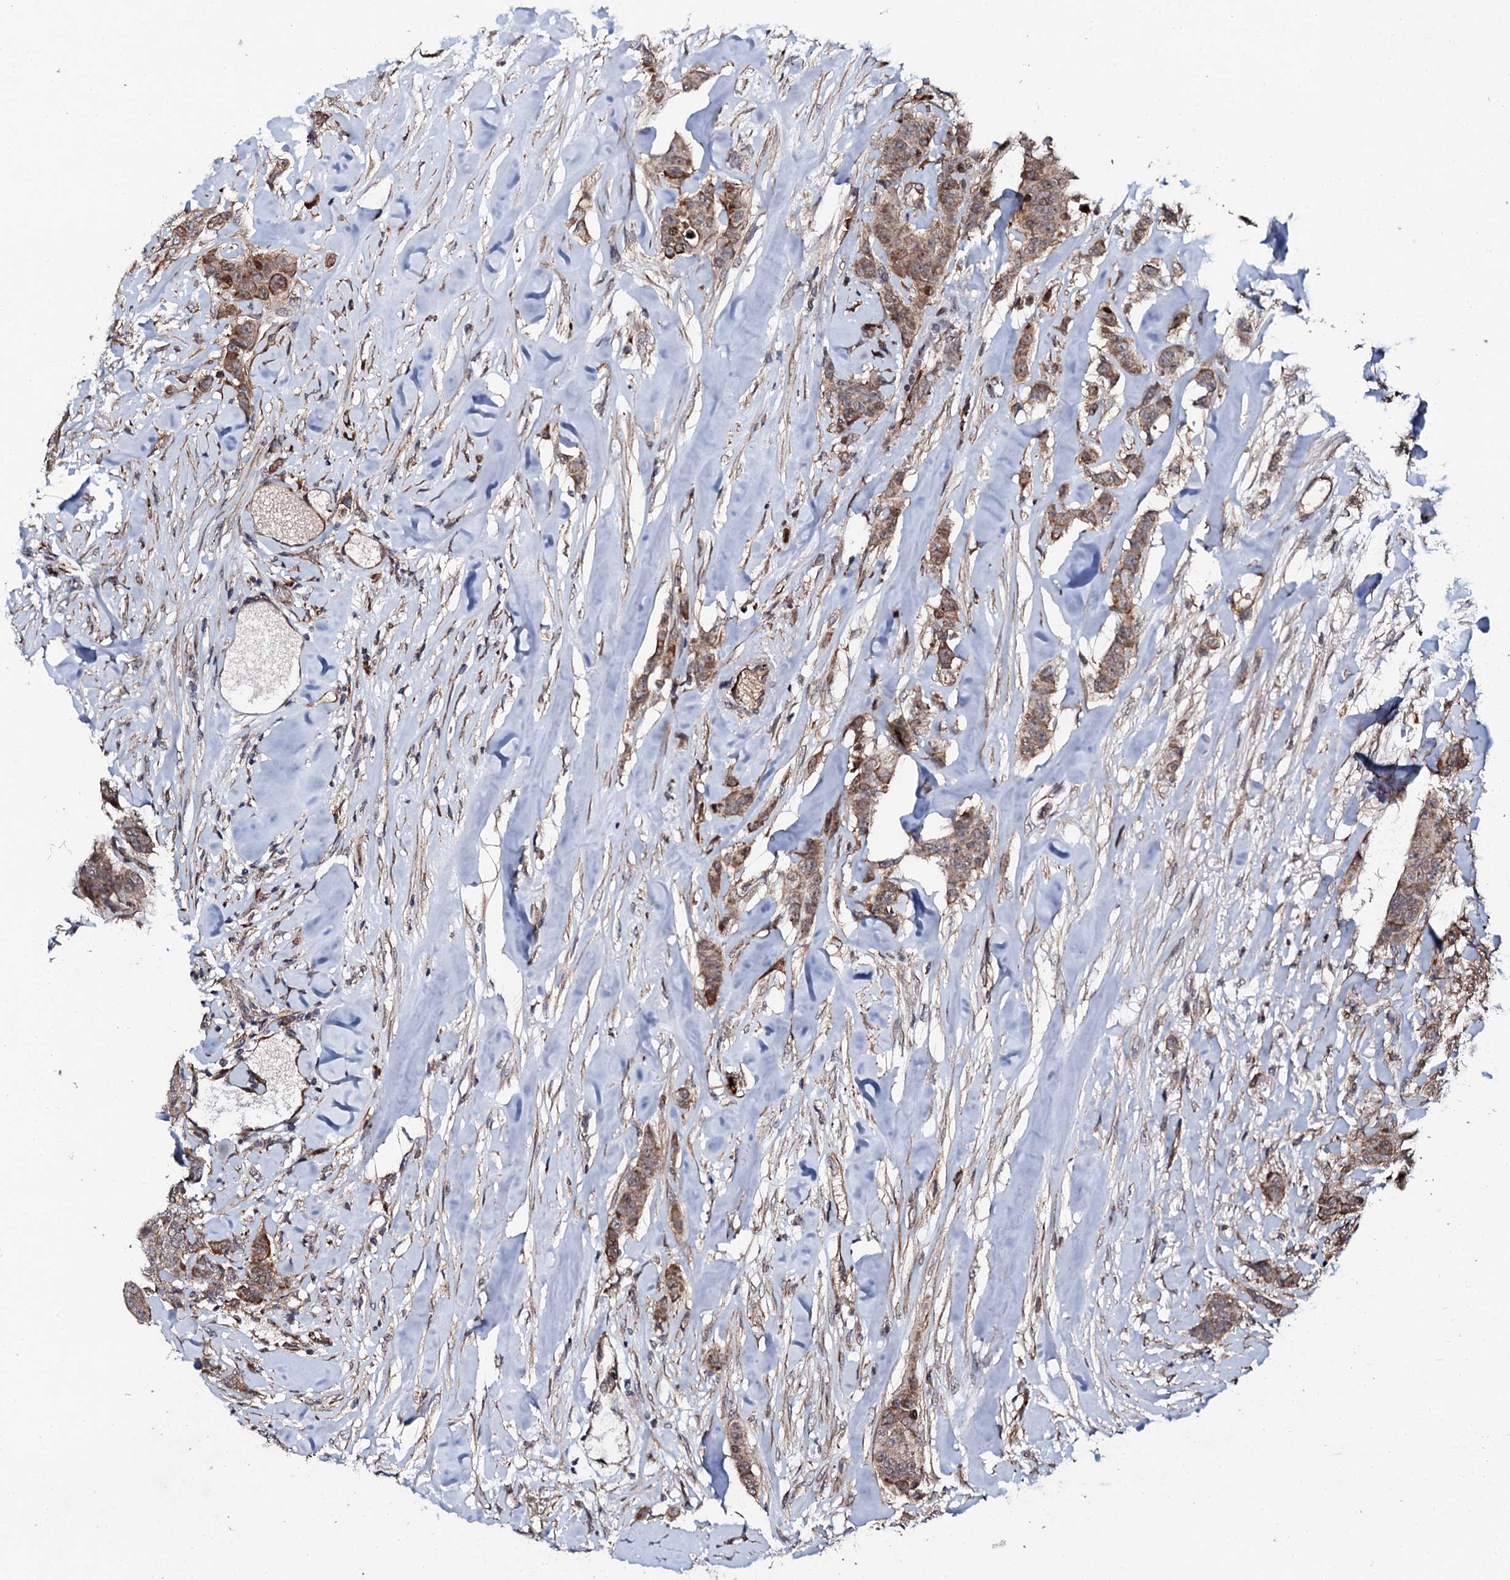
{"staining": {"intensity": "moderate", "quantity": "25%-75%", "location": "cytoplasmic/membranous"}, "tissue": "breast cancer", "cell_type": "Tumor cells", "image_type": "cancer", "snomed": [{"axis": "morphology", "description": "Duct carcinoma"}, {"axis": "topography", "description": "Breast"}], "caption": "Infiltrating ductal carcinoma (breast) was stained to show a protein in brown. There is medium levels of moderate cytoplasmic/membranous staining in about 25%-75% of tumor cells. Ihc stains the protein in brown and the nuclei are stained blue.", "gene": "FAM111A", "patient": {"sex": "female", "age": 40}}